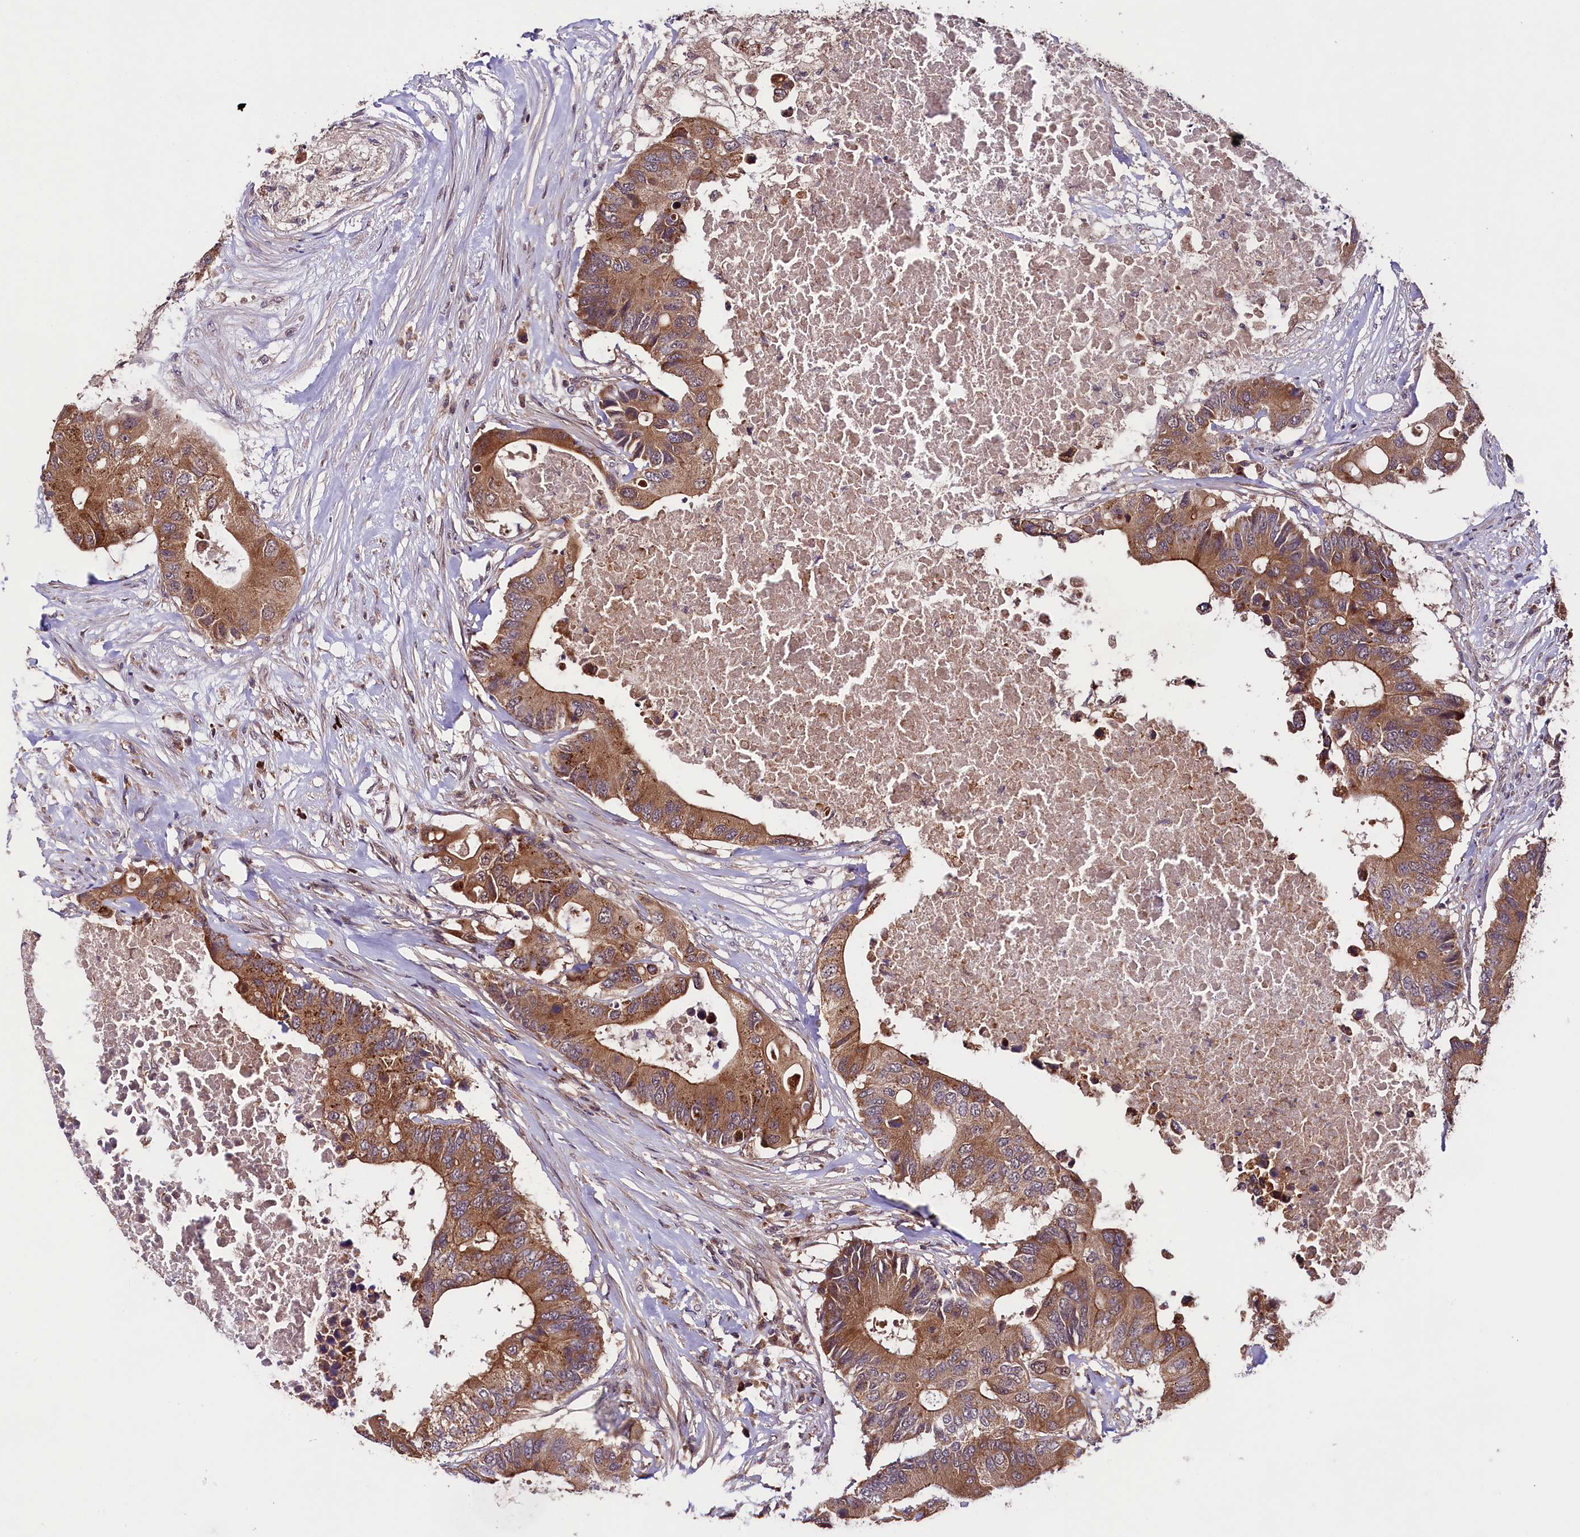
{"staining": {"intensity": "moderate", "quantity": ">75%", "location": "cytoplasmic/membranous"}, "tissue": "colorectal cancer", "cell_type": "Tumor cells", "image_type": "cancer", "snomed": [{"axis": "morphology", "description": "Adenocarcinoma, NOS"}, {"axis": "topography", "description": "Colon"}], "caption": "High-power microscopy captured an IHC micrograph of adenocarcinoma (colorectal), revealing moderate cytoplasmic/membranous staining in about >75% of tumor cells.", "gene": "DOHH", "patient": {"sex": "male", "age": 71}}